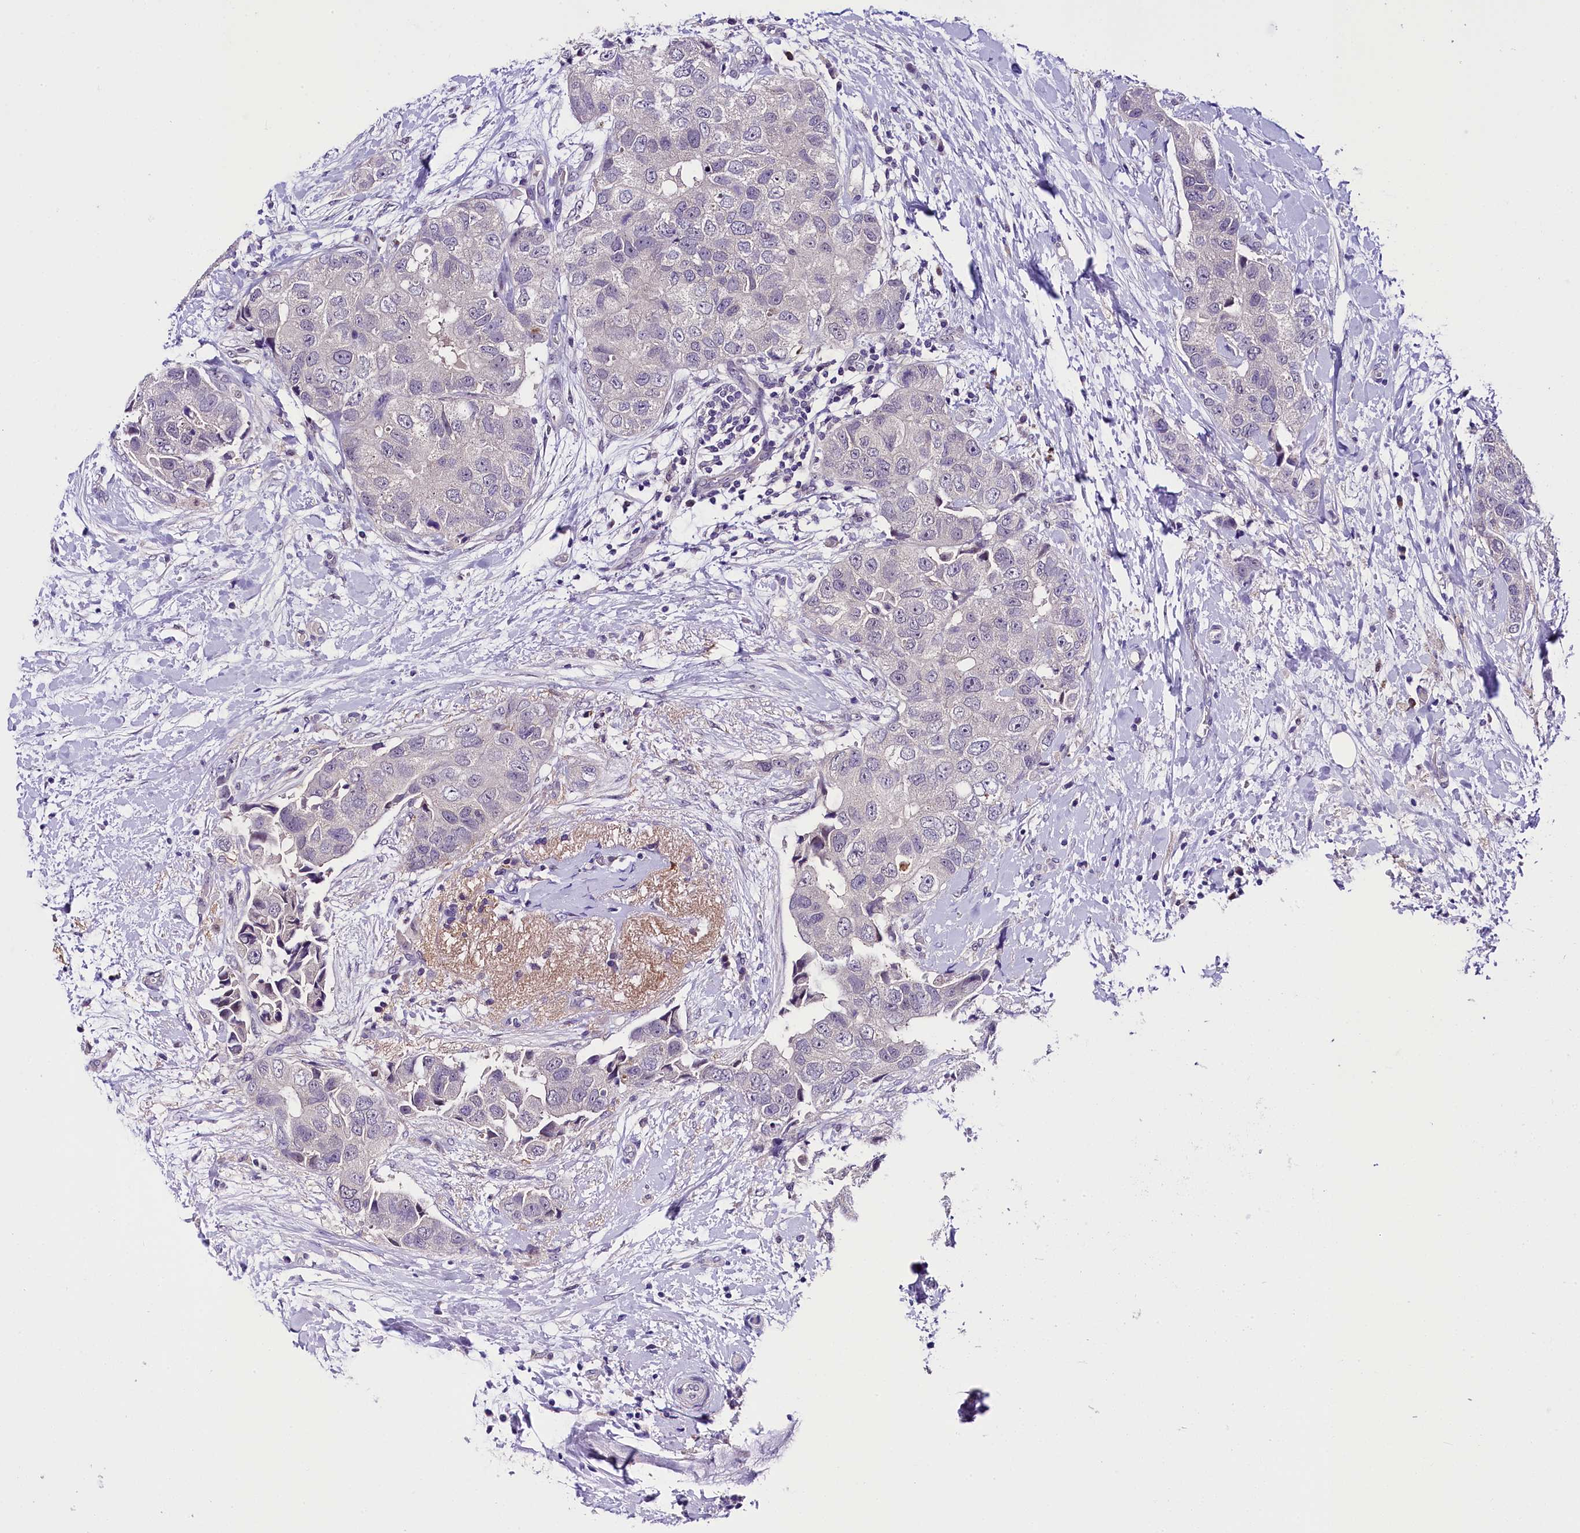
{"staining": {"intensity": "negative", "quantity": "none", "location": "none"}, "tissue": "breast cancer", "cell_type": "Tumor cells", "image_type": "cancer", "snomed": [{"axis": "morphology", "description": "Normal tissue, NOS"}, {"axis": "morphology", "description": "Duct carcinoma"}, {"axis": "topography", "description": "Breast"}], "caption": "Immunohistochemical staining of human breast cancer (infiltrating ductal carcinoma) displays no significant staining in tumor cells. The staining was performed using DAB (3,3'-diaminobenzidine) to visualize the protein expression in brown, while the nuclei were stained in blue with hematoxylin (Magnification: 20x).", "gene": "IQCN", "patient": {"sex": "female", "age": 62}}